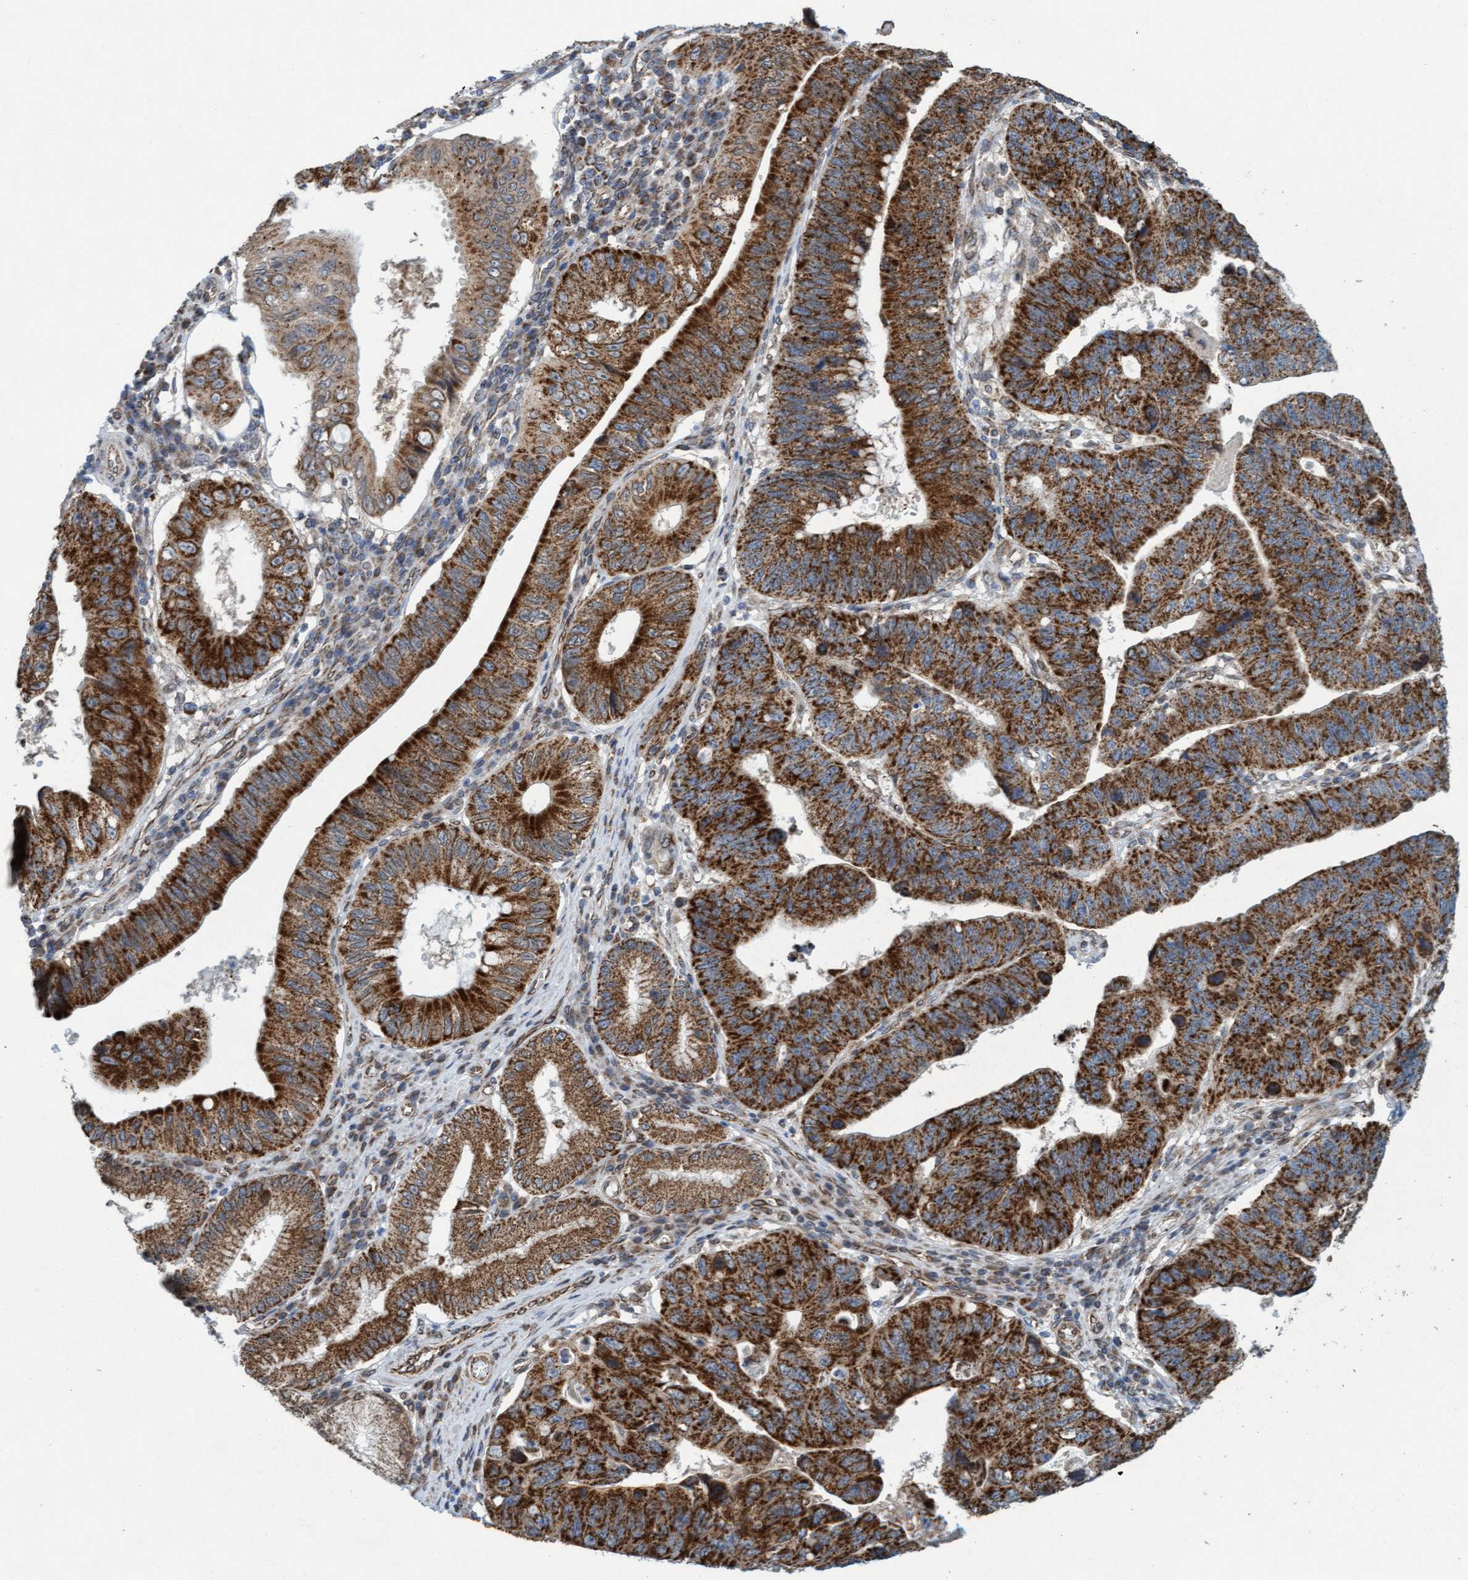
{"staining": {"intensity": "strong", "quantity": ">75%", "location": "cytoplasmic/membranous"}, "tissue": "stomach cancer", "cell_type": "Tumor cells", "image_type": "cancer", "snomed": [{"axis": "morphology", "description": "Adenocarcinoma, NOS"}, {"axis": "topography", "description": "Stomach"}], "caption": "DAB immunohistochemical staining of human adenocarcinoma (stomach) displays strong cytoplasmic/membranous protein expression in approximately >75% of tumor cells.", "gene": "MRPS23", "patient": {"sex": "male", "age": 59}}